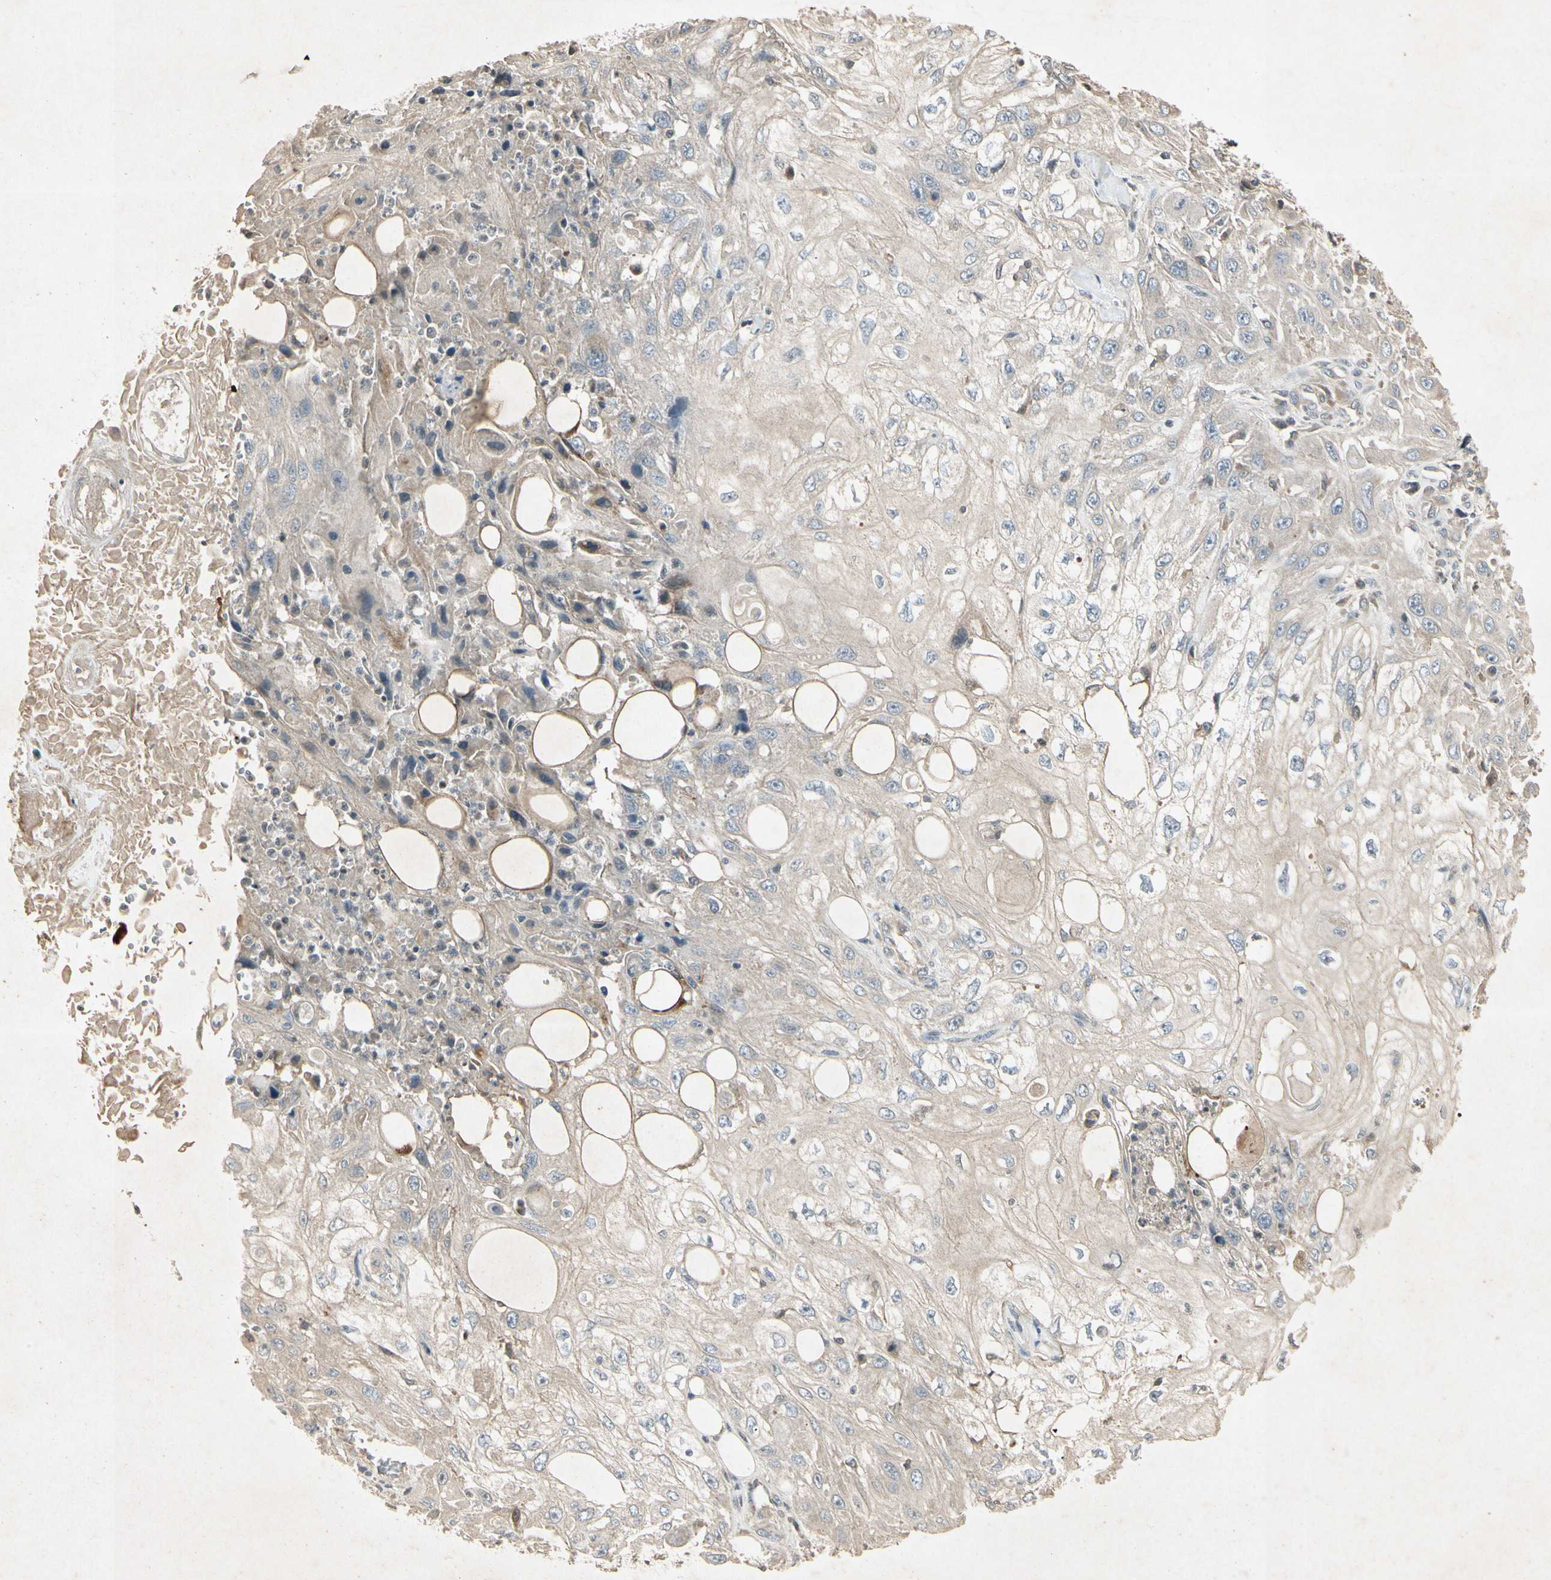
{"staining": {"intensity": "negative", "quantity": "none", "location": "none"}, "tissue": "skin cancer", "cell_type": "Tumor cells", "image_type": "cancer", "snomed": [{"axis": "morphology", "description": "Squamous cell carcinoma, NOS"}, {"axis": "topography", "description": "Skin"}], "caption": "Tumor cells are negative for brown protein staining in skin cancer (squamous cell carcinoma). (Brightfield microscopy of DAB (3,3'-diaminobenzidine) immunohistochemistry at high magnification).", "gene": "TEK", "patient": {"sex": "male", "age": 75}}